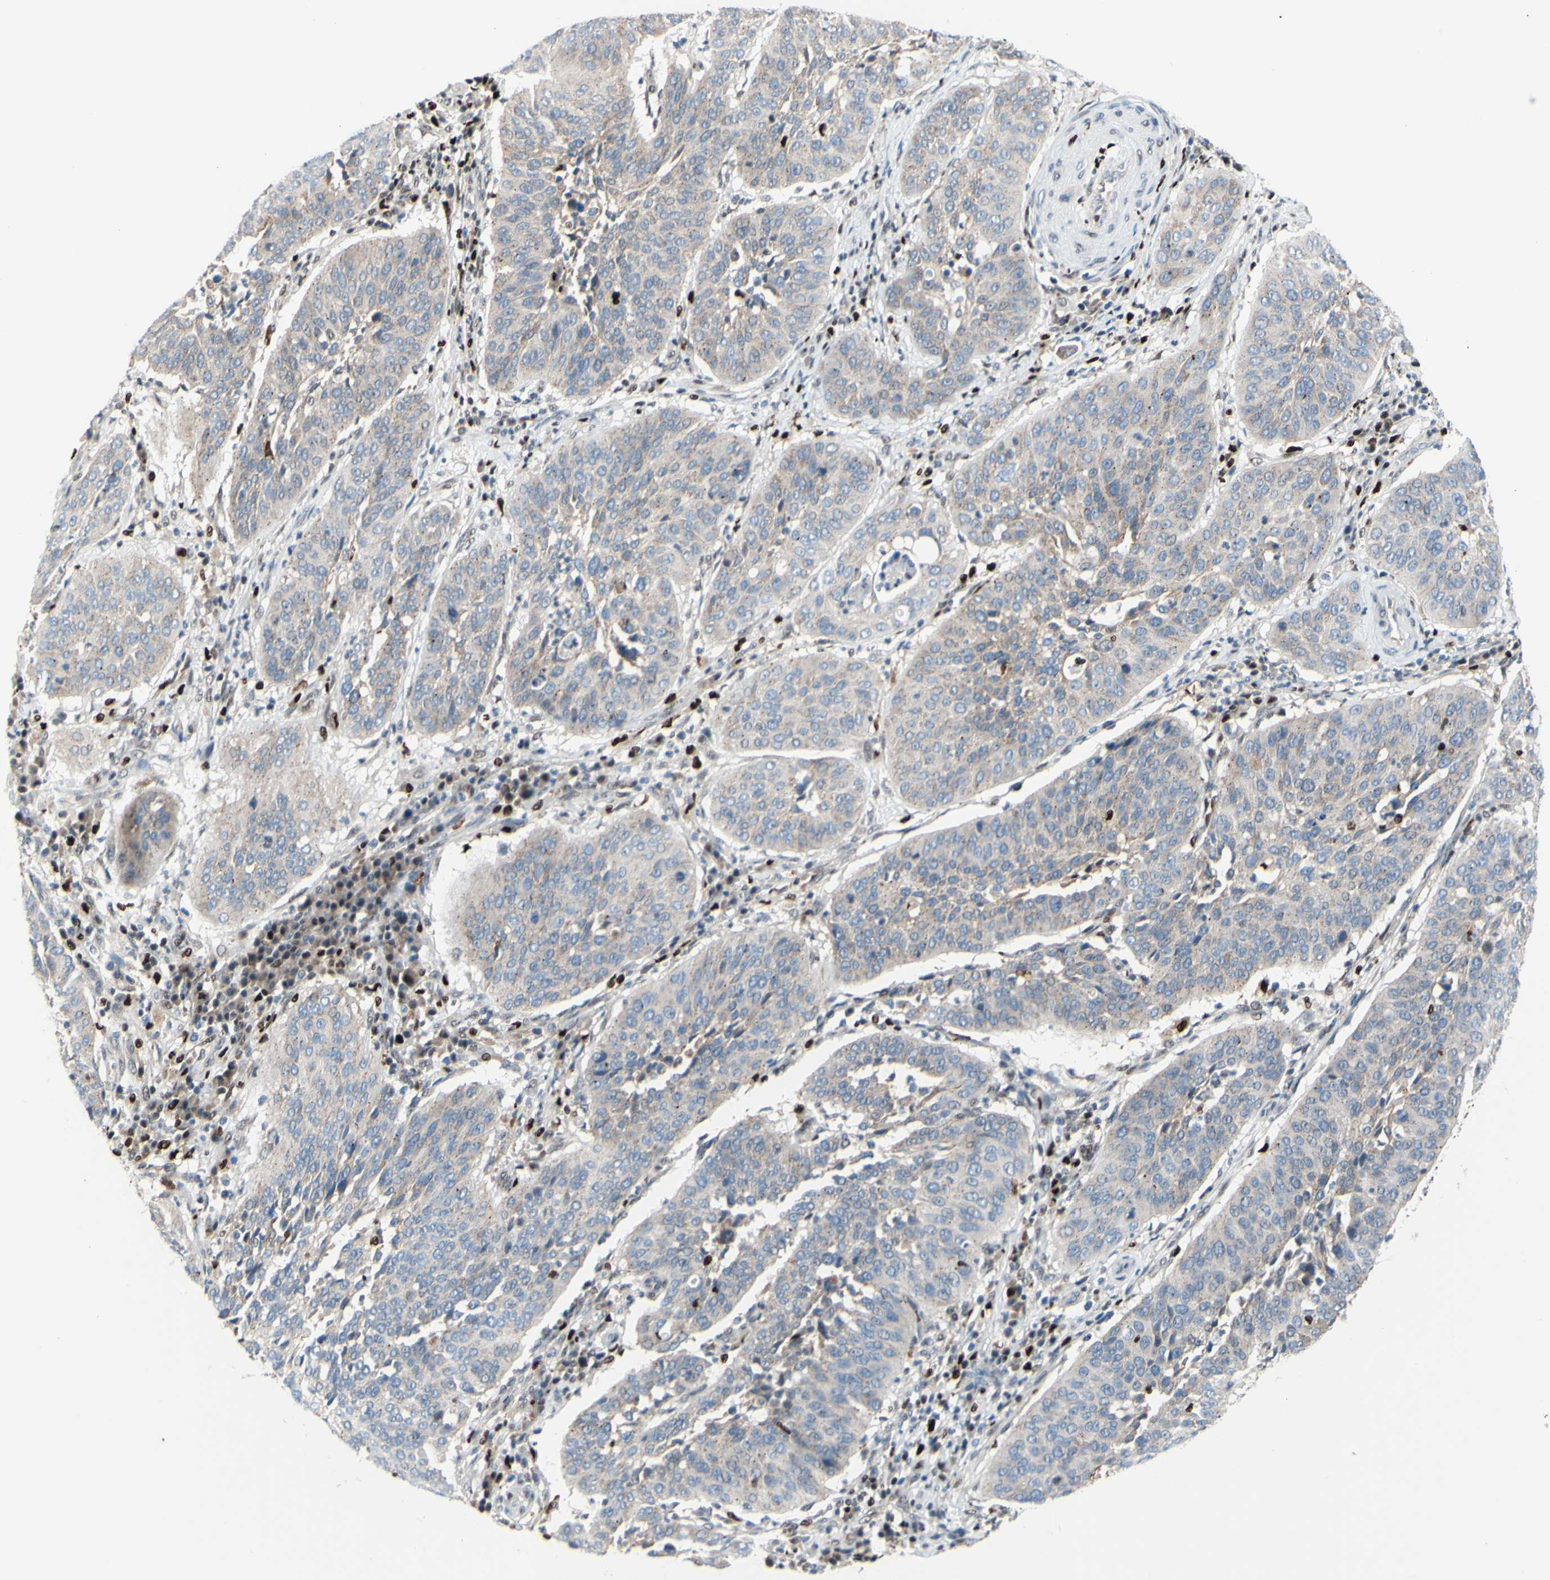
{"staining": {"intensity": "weak", "quantity": ">75%", "location": "cytoplasmic/membranous"}, "tissue": "cervical cancer", "cell_type": "Tumor cells", "image_type": "cancer", "snomed": [{"axis": "morphology", "description": "Normal tissue, NOS"}, {"axis": "morphology", "description": "Squamous cell carcinoma, NOS"}, {"axis": "topography", "description": "Cervix"}], "caption": "The immunohistochemical stain shows weak cytoplasmic/membranous expression in tumor cells of cervical cancer tissue.", "gene": "EED", "patient": {"sex": "female", "age": 39}}